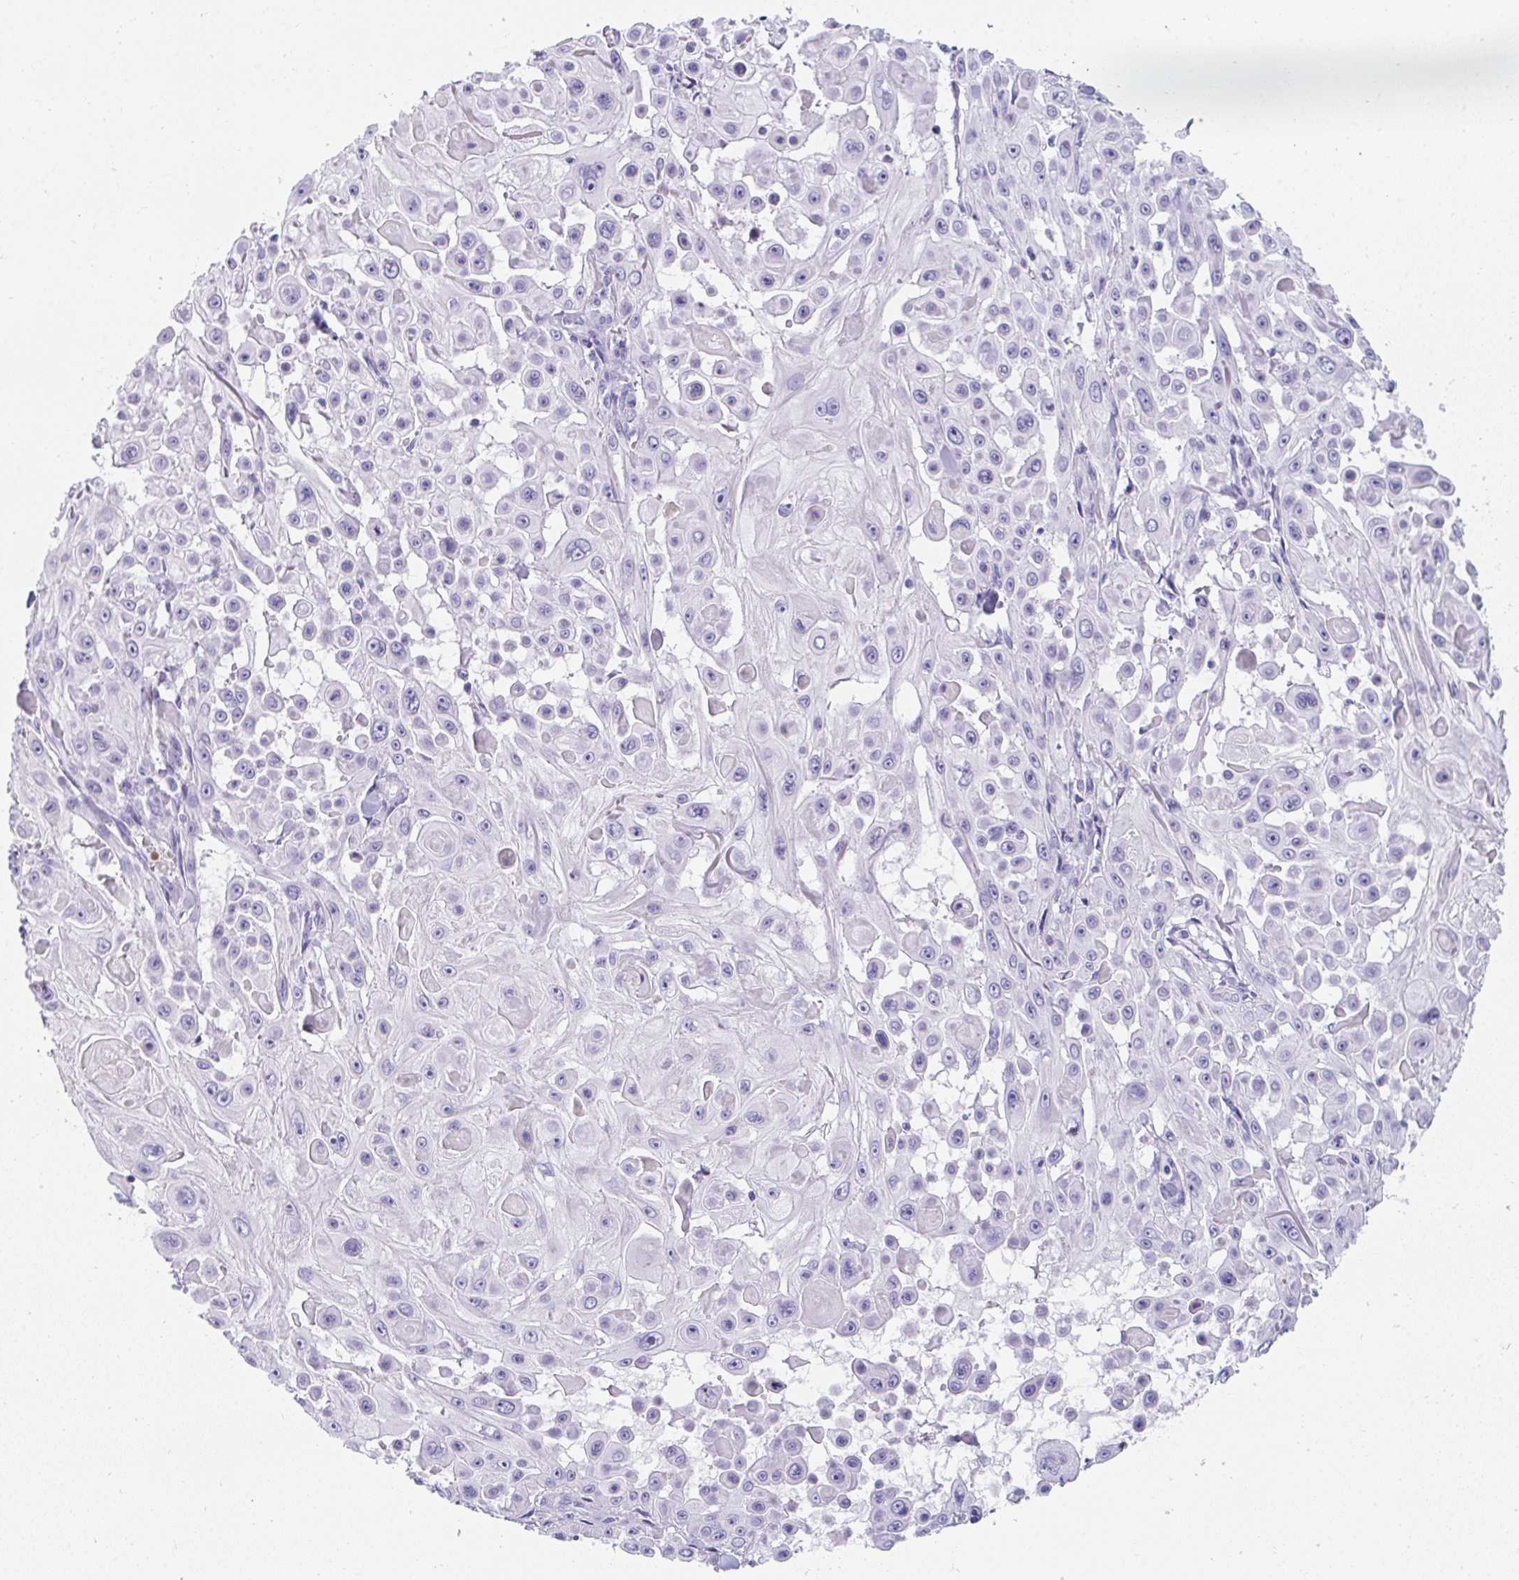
{"staining": {"intensity": "negative", "quantity": "none", "location": "none"}, "tissue": "skin cancer", "cell_type": "Tumor cells", "image_type": "cancer", "snomed": [{"axis": "morphology", "description": "Squamous cell carcinoma, NOS"}, {"axis": "topography", "description": "Skin"}], "caption": "The image reveals no significant positivity in tumor cells of squamous cell carcinoma (skin).", "gene": "TTC30B", "patient": {"sex": "male", "age": 91}}